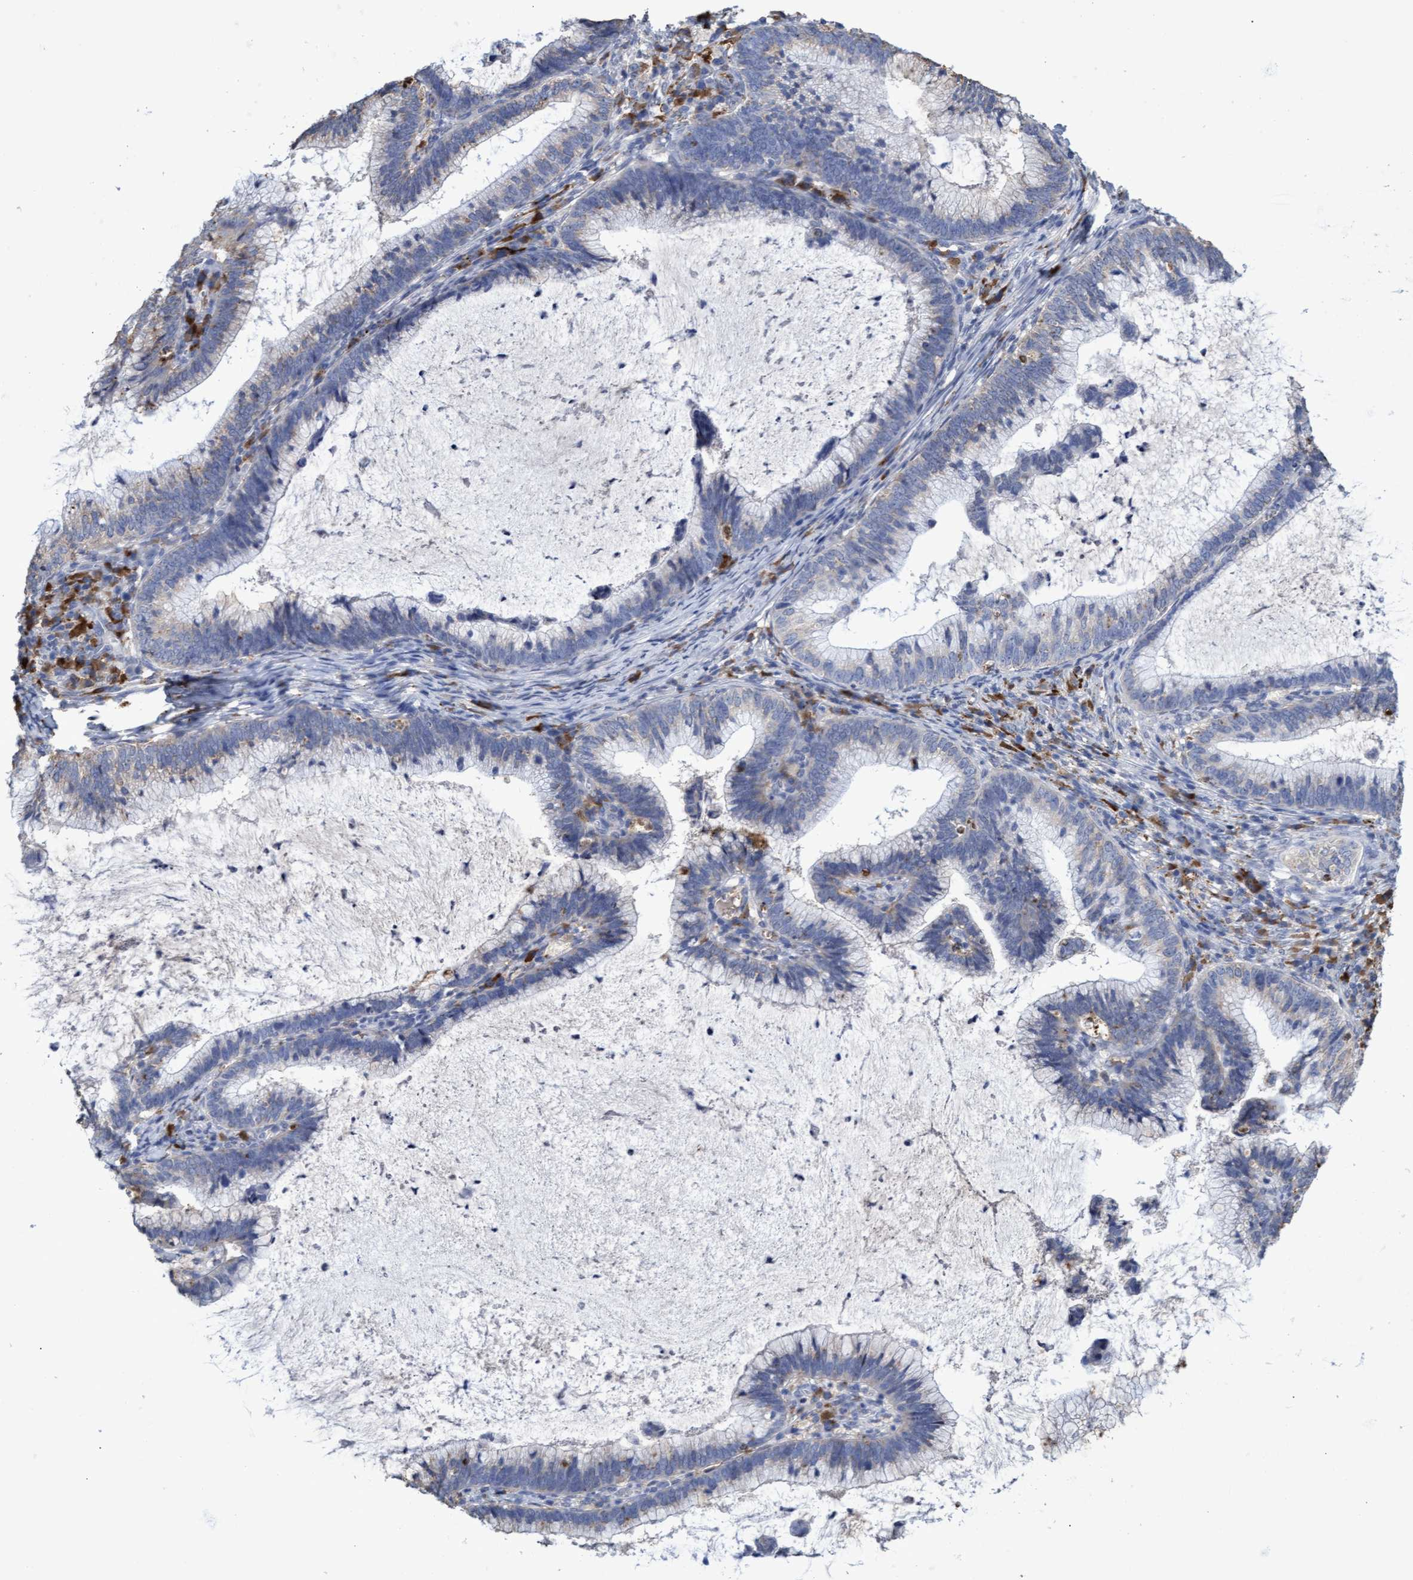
{"staining": {"intensity": "weak", "quantity": "<25%", "location": "cytoplasmic/membranous"}, "tissue": "cervical cancer", "cell_type": "Tumor cells", "image_type": "cancer", "snomed": [{"axis": "morphology", "description": "Adenocarcinoma, NOS"}, {"axis": "topography", "description": "Cervix"}], "caption": "Tumor cells show no significant protein positivity in cervical cancer (adenocarcinoma). The staining was performed using DAB to visualize the protein expression in brown, while the nuclei were stained in blue with hematoxylin (Magnification: 20x).", "gene": "GPR39", "patient": {"sex": "female", "age": 36}}